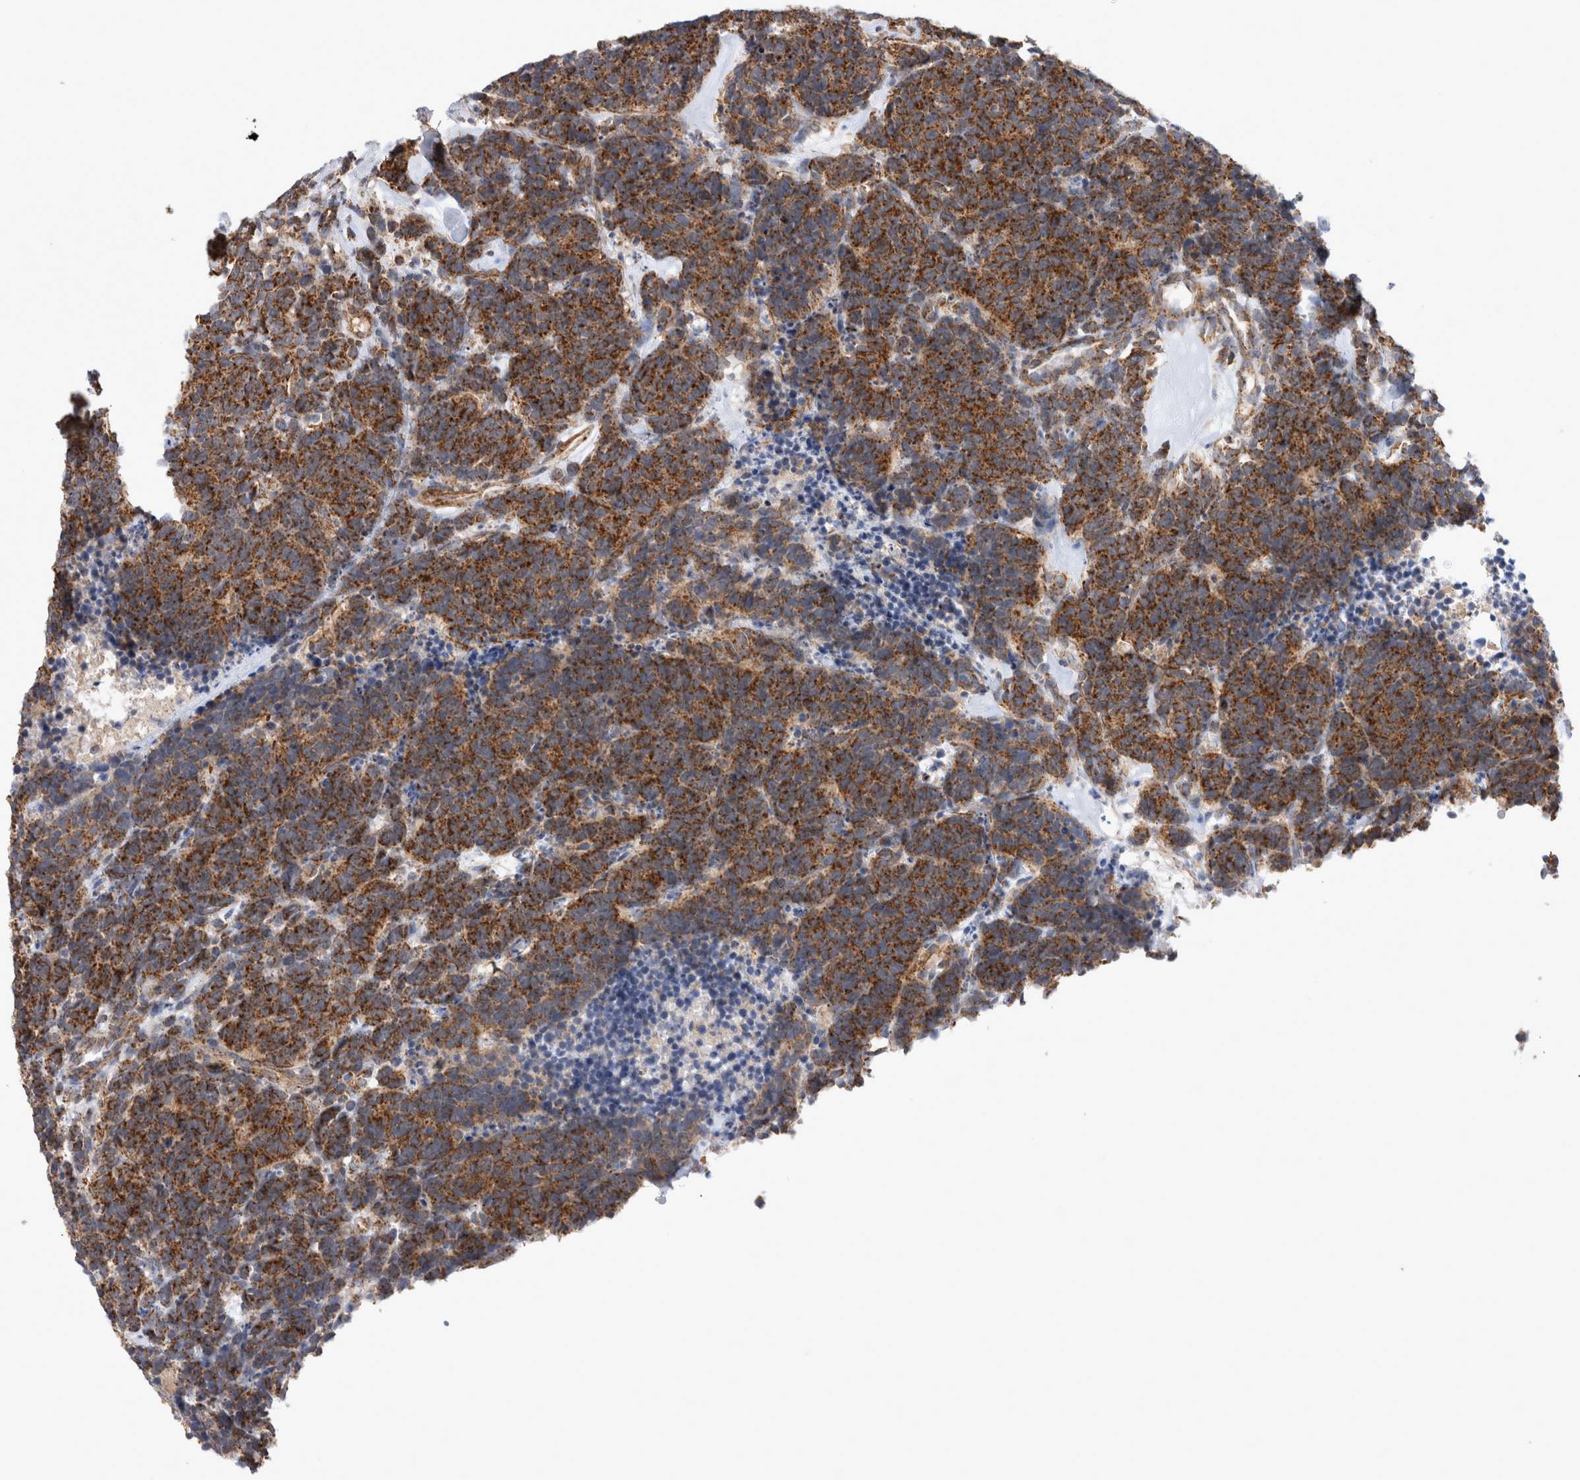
{"staining": {"intensity": "strong", "quantity": ">75%", "location": "cytoplasmic/membranous"}, "tissue": "carcinoid", "cell_type": "Tumor cells", "image_type": "cancer", "snomed": [{"axis": "morphology", "description": "Carcinoma, NOS"}, {"axis": "morphology", "description": "Carcinoid, malignant, NOS"}, {"axis": "topography", "description": "Urinary bladder"}], "caption": "Immunohistochemistry of carcinoid shows high levels of strong cytoplasmic/membranous positivity in about >75% of tumor cells. Immunohistochemistry stains the protein of interest in brown and the nuclei are stained blue.", "gene": "MRPS28", "patient": {"sex": "male", "age": 57}}